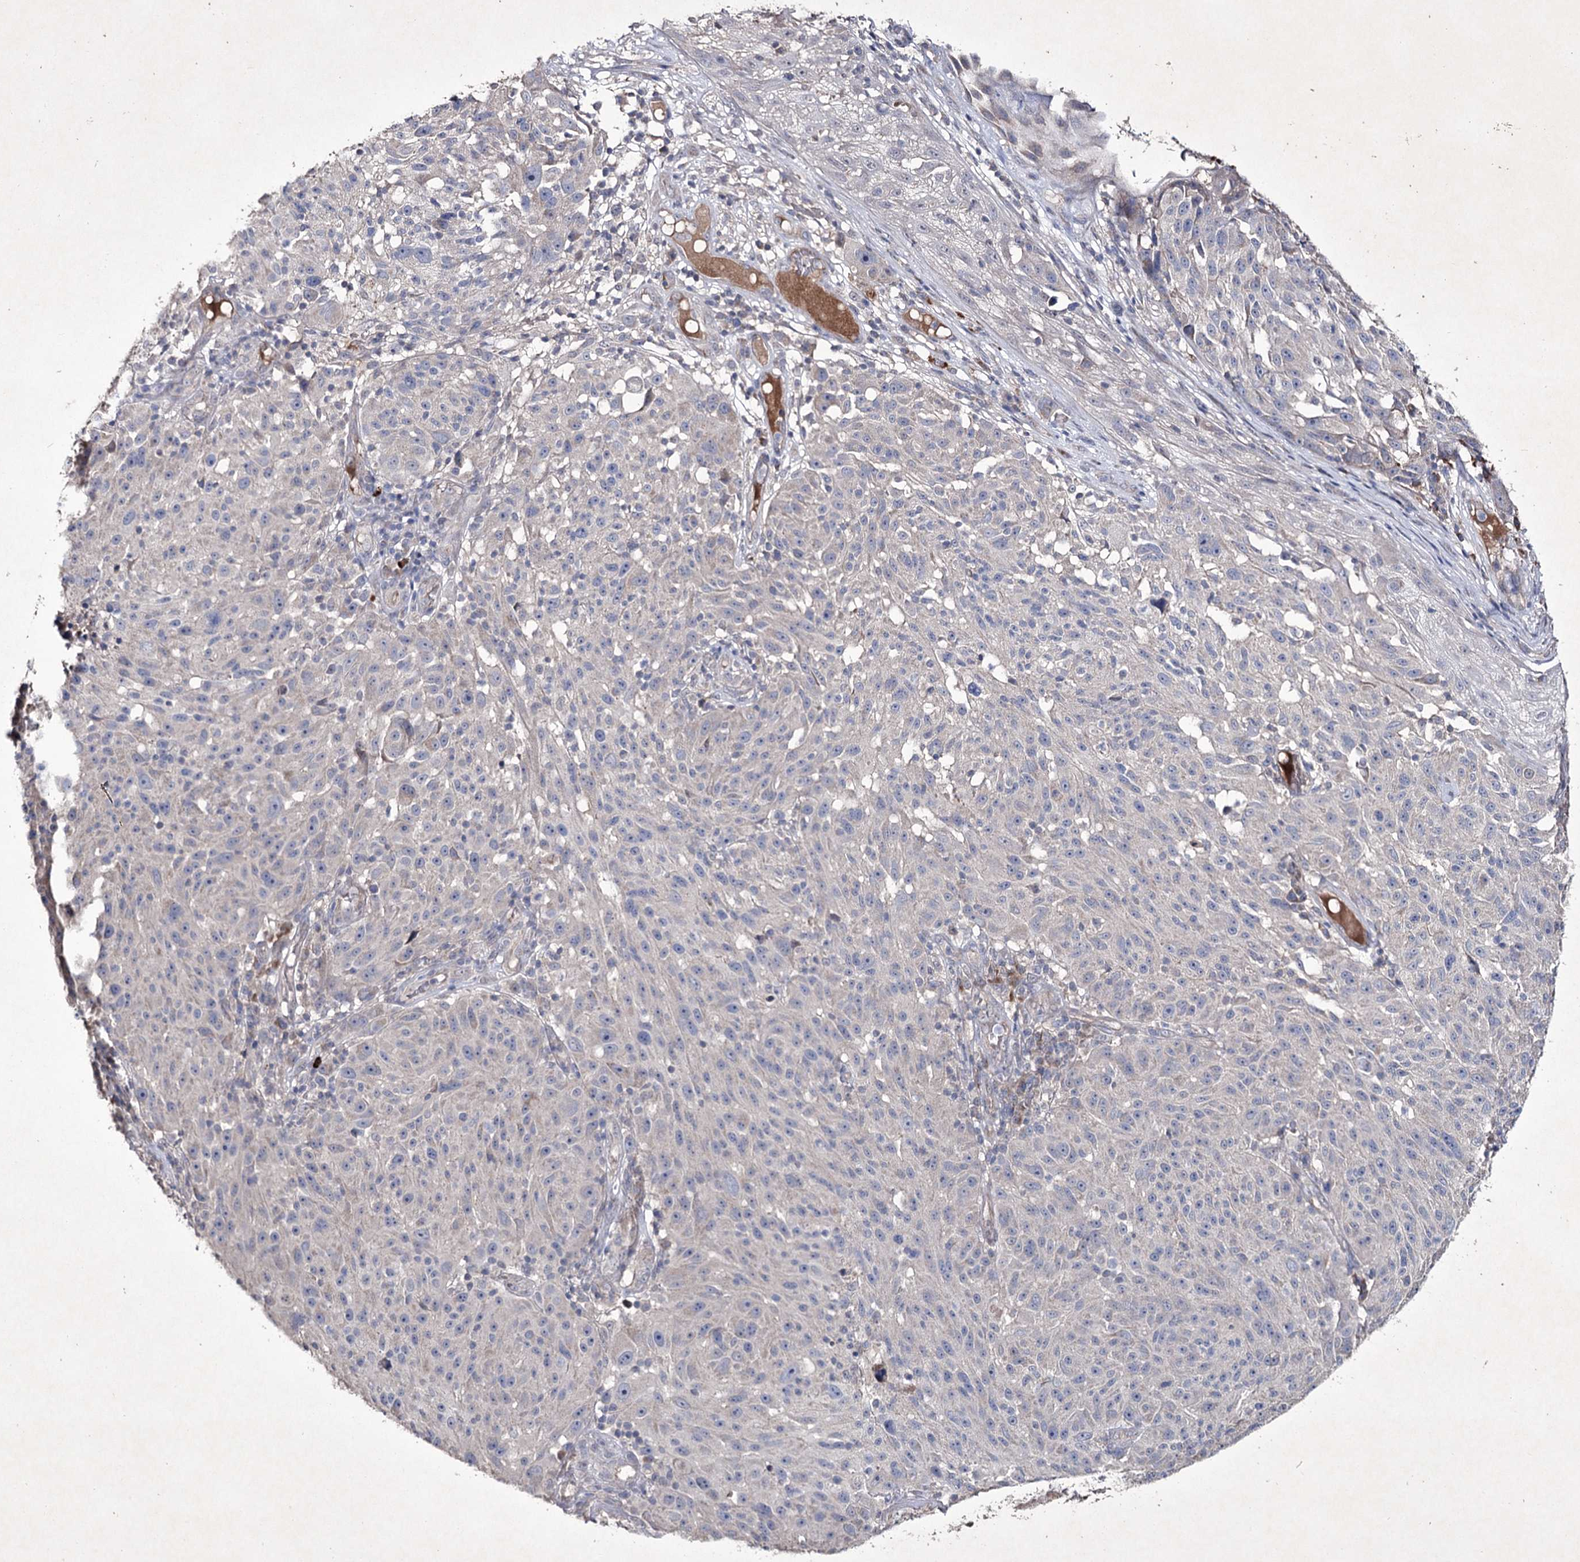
{"staining": {"intensity": "negative", "quantity": "none", "location": "none"}, "tissue": "melanoma", "cell_type": "Tumor cells", "image_type": "cancer", "snomed": [{"axis": "morphology", "description": "Malignant melanoma, NOS"}, {"axis": "topography", "description": "Skin"}], "caption": "DAB (3,3'-diaminobenzidine) immunohistochemical staining of melanoma displays no significant positivity in tumor cells.", "gene": "SEMA4G", "patient": {"sex": "male", "age": 53}}